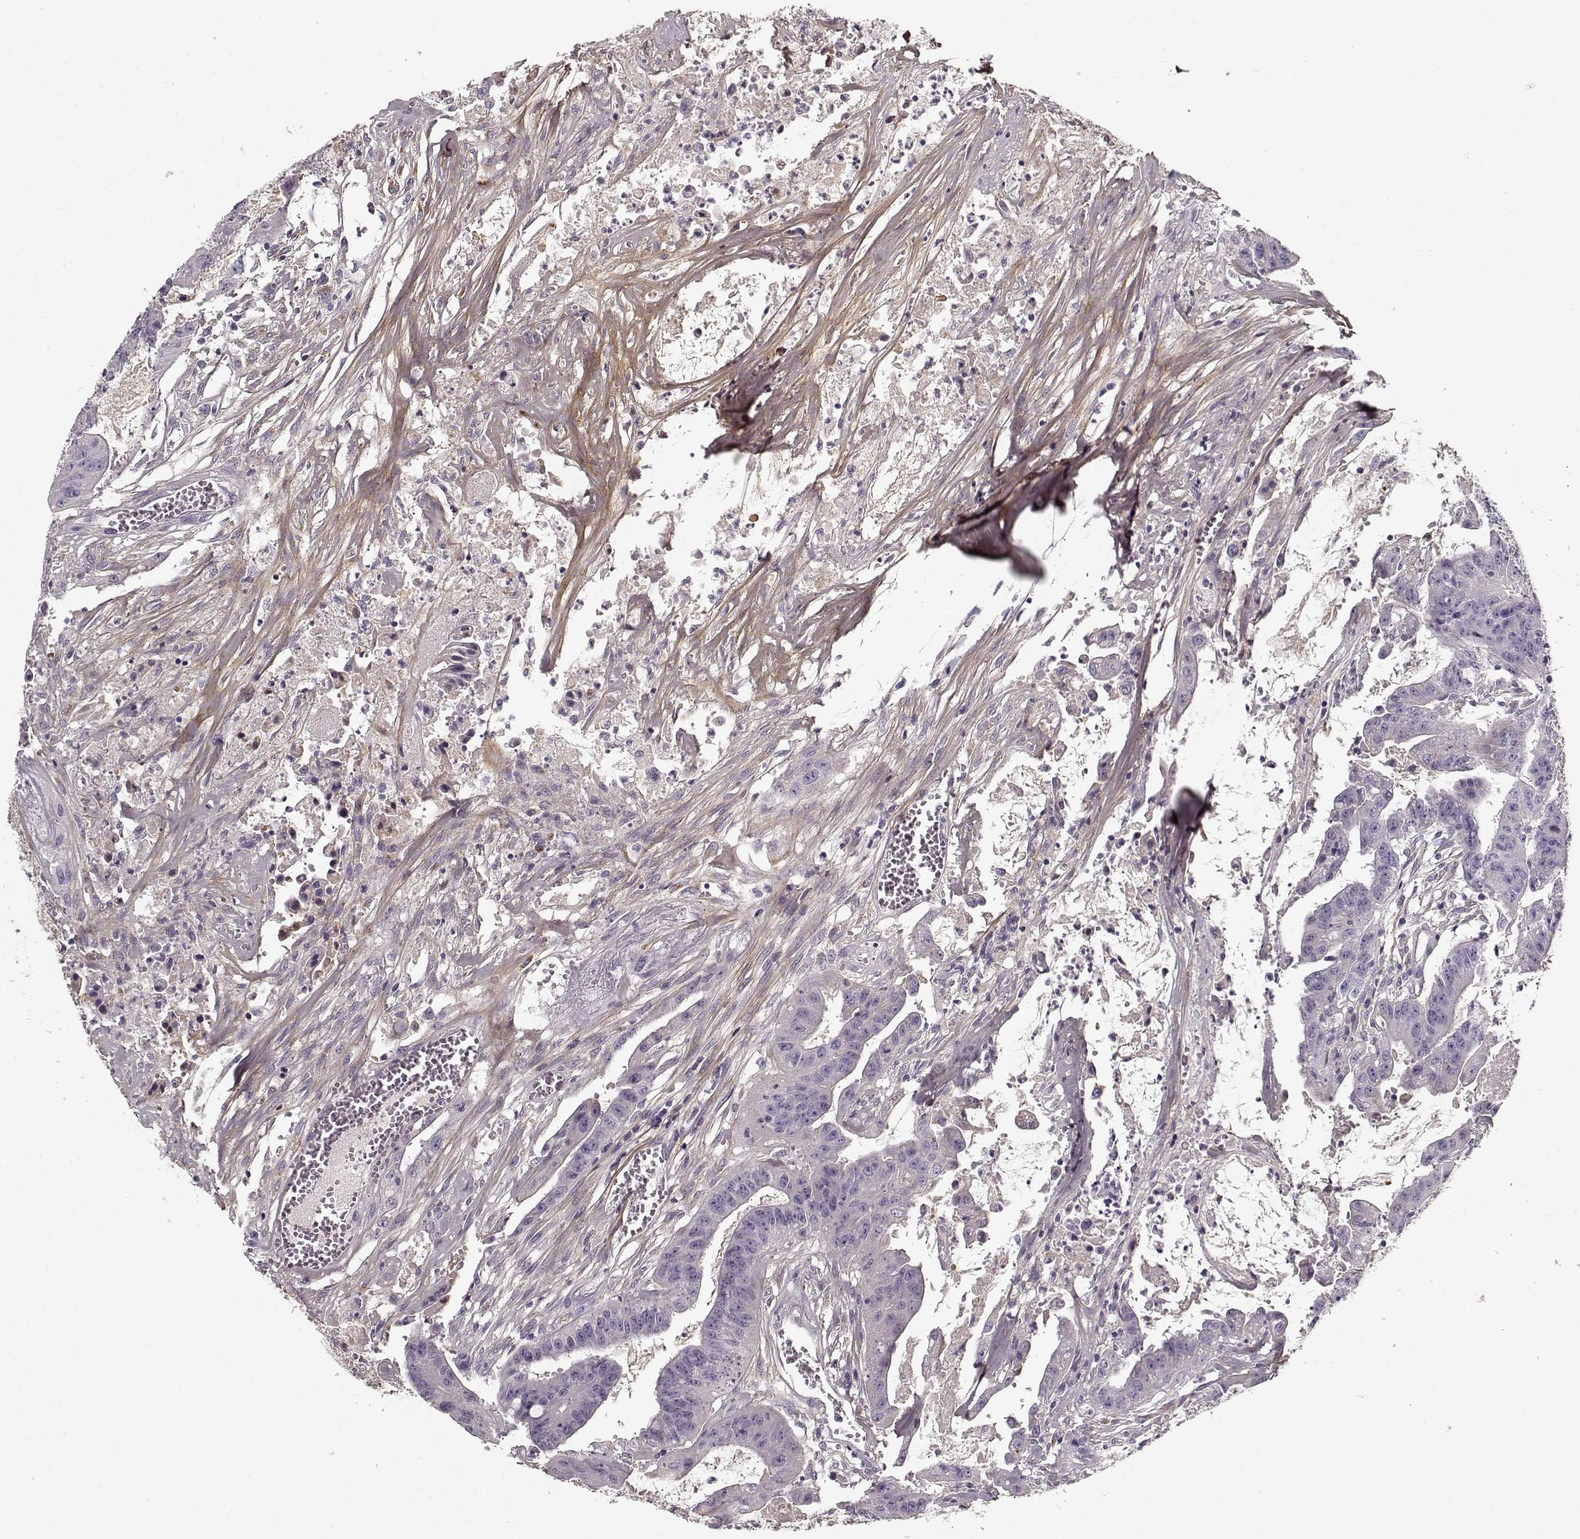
{"staining": {"intensity": "negative", "quantity": "none", "location": "none"}, "tissue": "colorectal cancer", "cell_type": "Tumor cells", "image_type": "cancer", "snomed": [{"axis": "morphology", "description": "Adenocarcinoma, NOS"}, {"axis": "topography", "description": "Colon"}], "caption": "A high-resolution image shows IHC staining of adenocarcinoma (colorectal), which demonstrates no significant staining in tumor cells.", "gene": "LUM", "patient": {"sex": "male", "age": 33}}